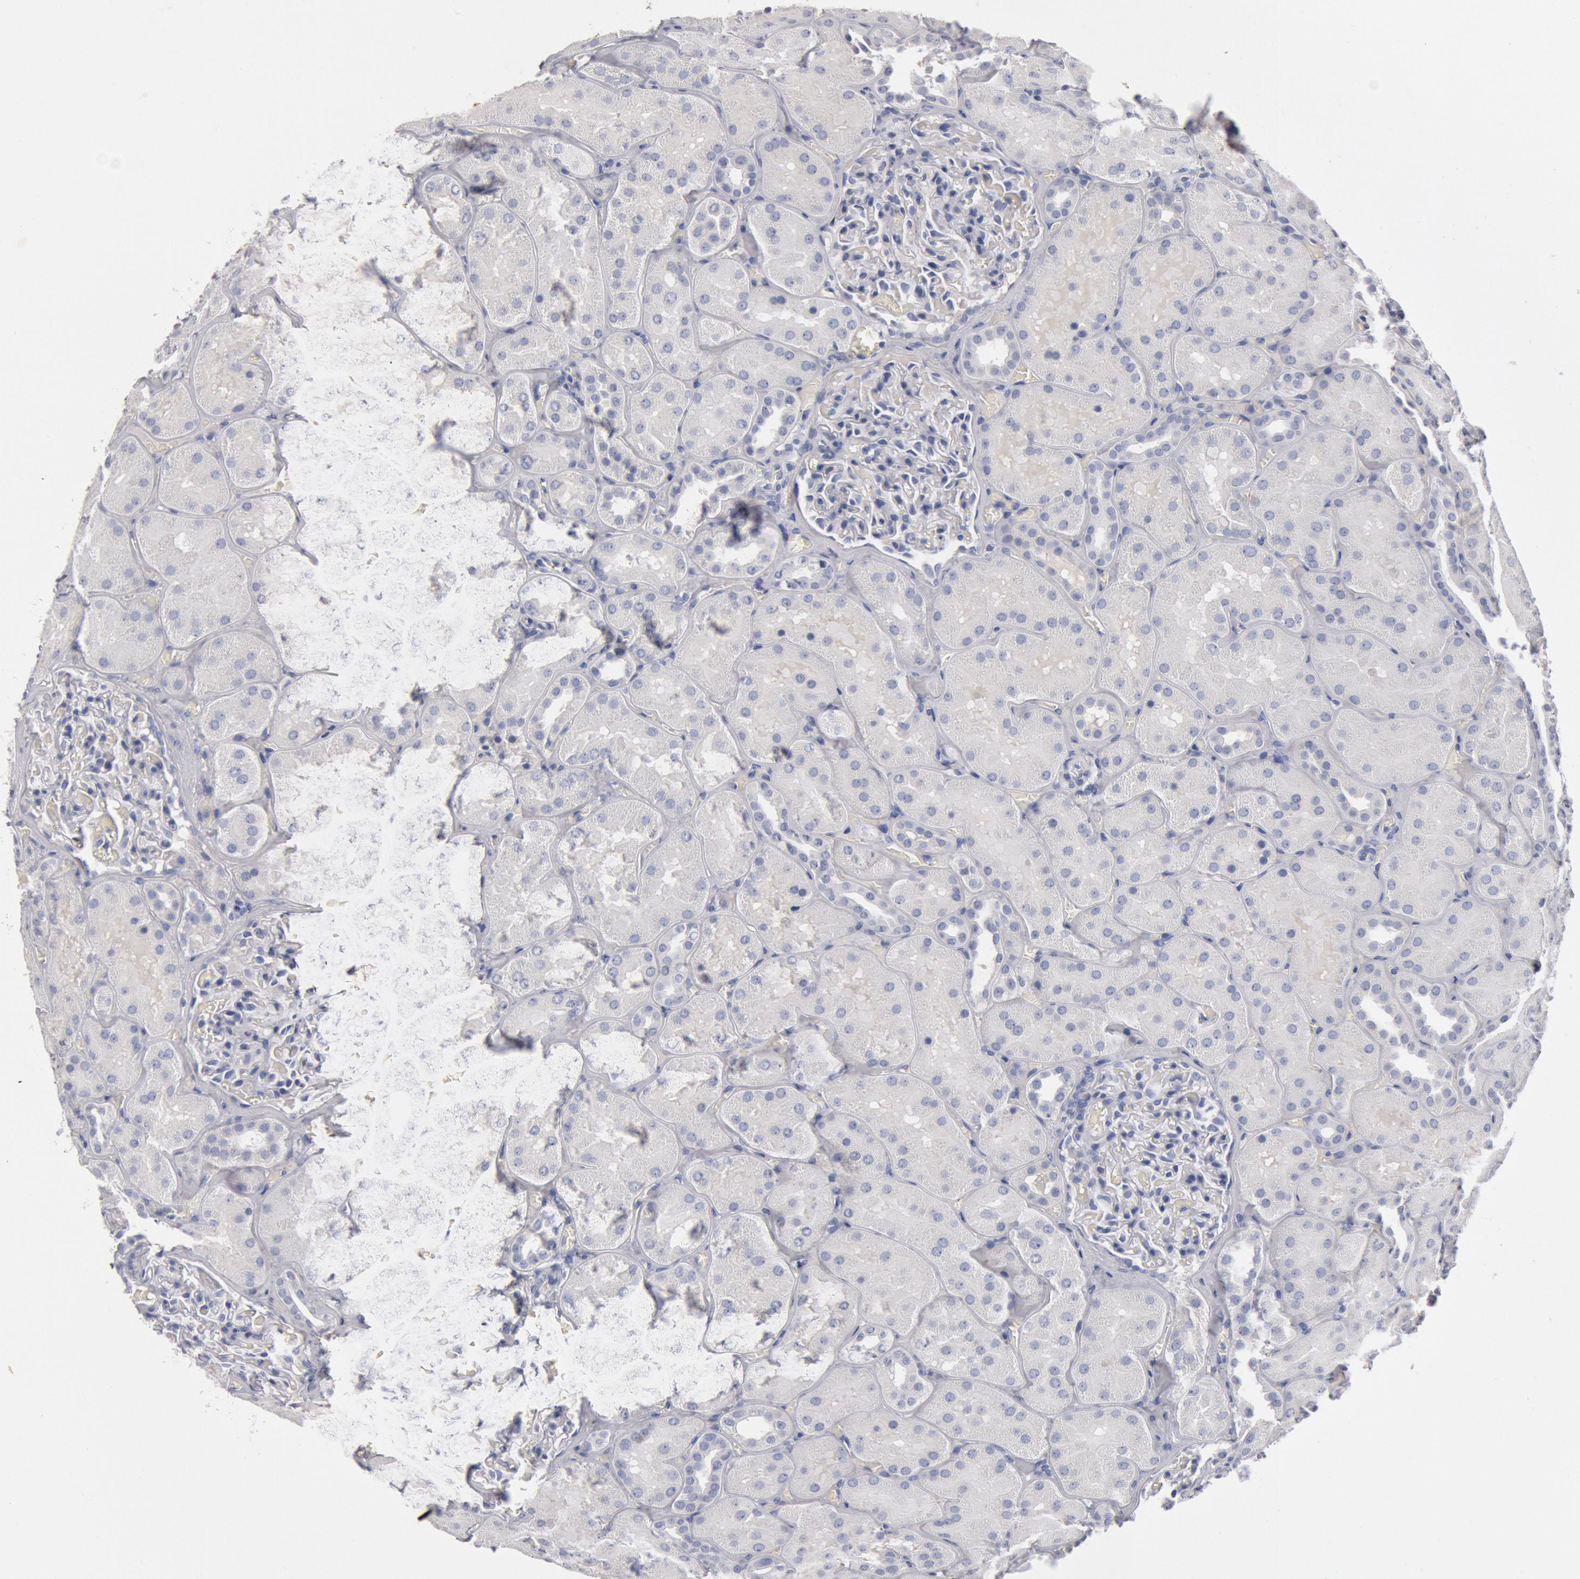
{"staining": {"intensity": "negative", "quantity": "none", "location": "none"}, "tissue": "kidney", "cell_type": "Cells in glomeruli", "image_type": "normal", "snomed": [{"axis": "morphology", "description": "Normal tissue, NOS"}, {"axis": "topography", "description": "Kidney"}], "caption": "The image reveals no significant positivity in cells in glomeruli of kidney.", "gene": "FOXA2", "patient": {"sex": "male", "age": 28}}